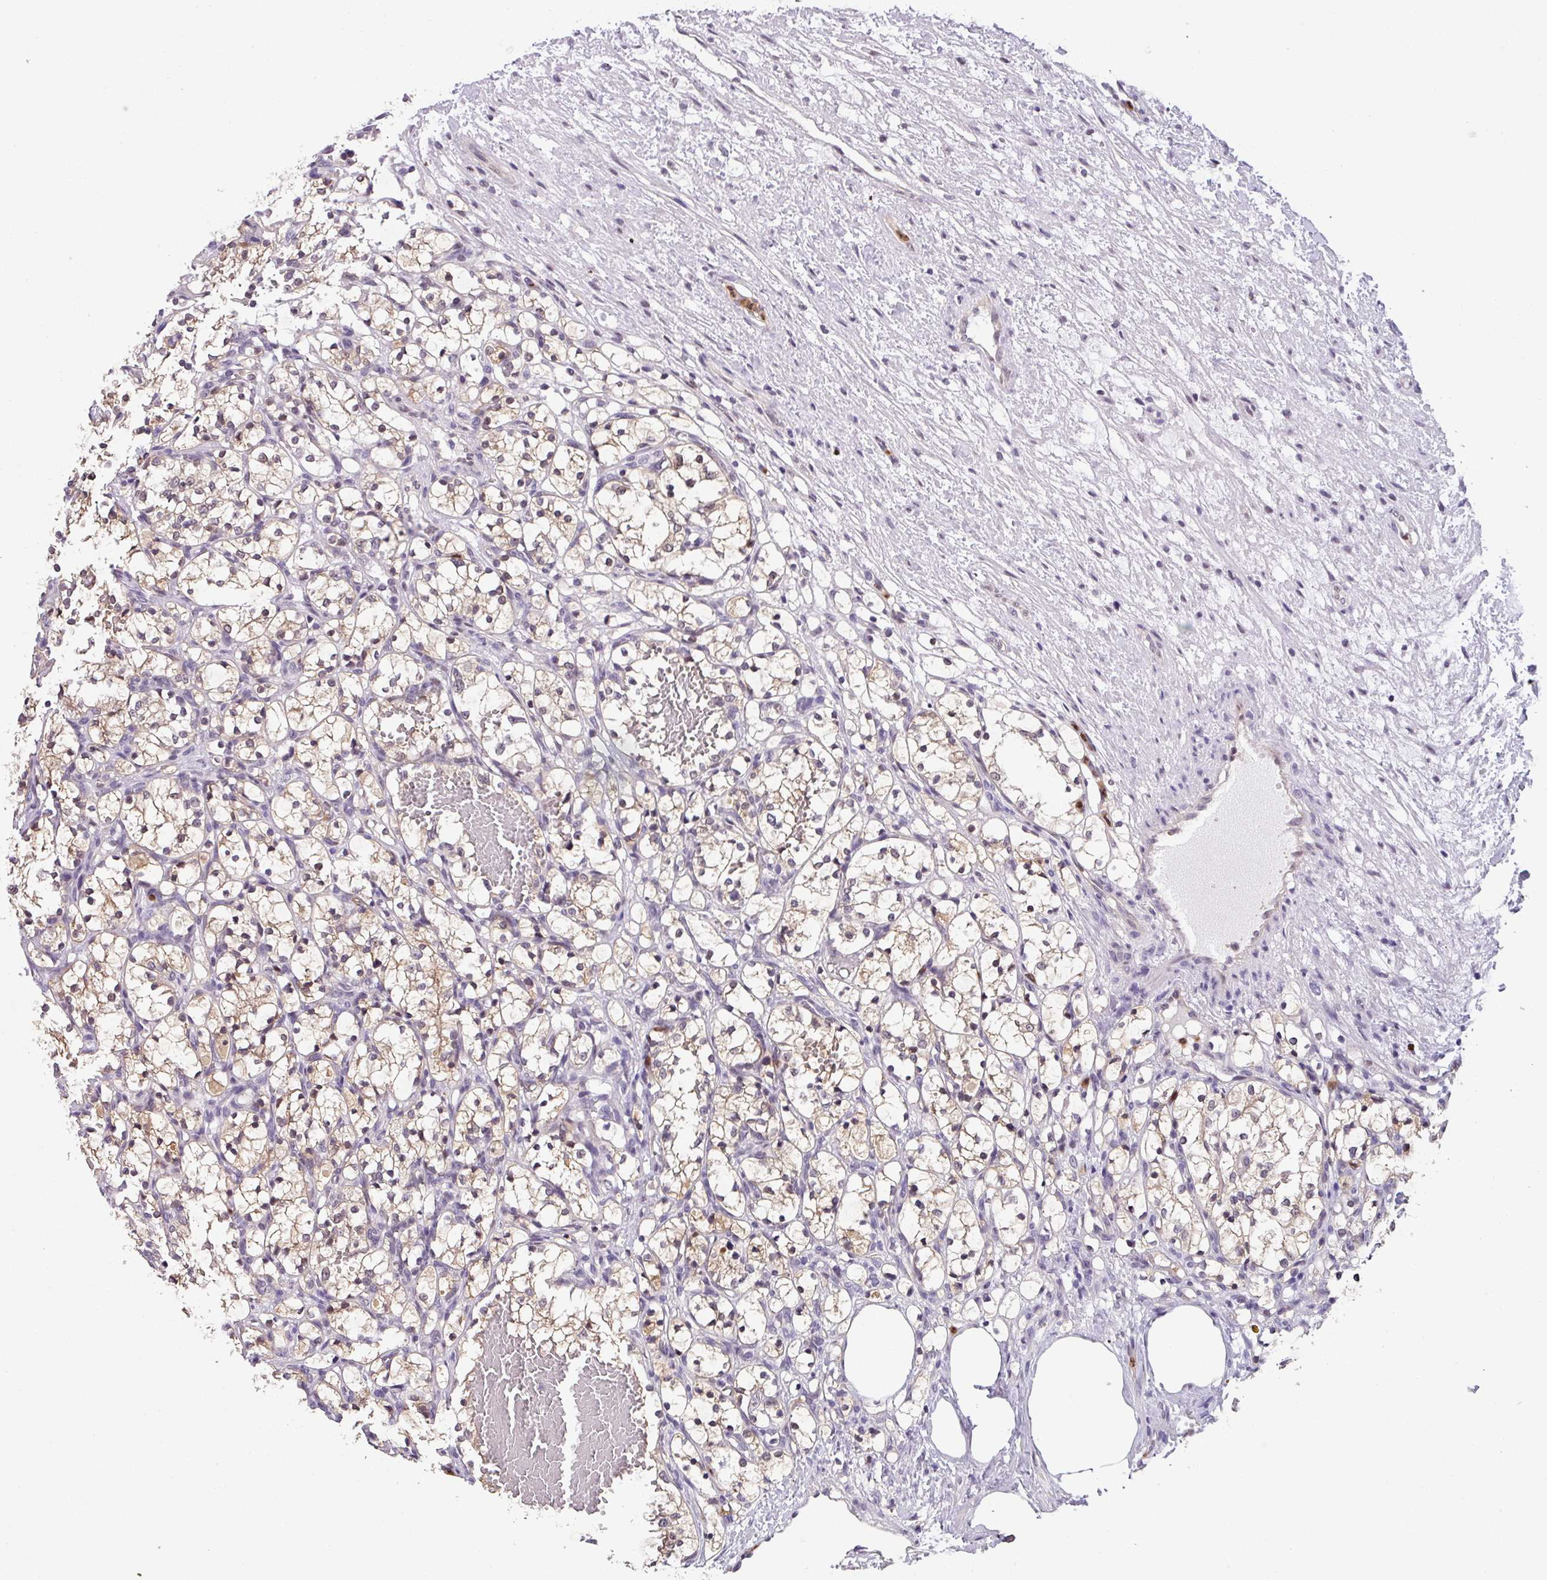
{"staining": {"intensity": "weak", "quantity": ">75%", "location": "cytoplasmic/membranous"}, "tissue": "renal cancer", "cell_type": "Tumor cells", "image_type": "cancer", "snomed": [{"axis": "morphology", "description": "Adenocarcinoma, NOS"}, {"axis": "topography", "description": "Kidney"}], "caption": "Immunohistochemistry (IHC) photomicrograph of adenocarcinoma (renal) stained for a protein (brown), which displays low levels of weak cytoplasmic/membranous expression in approximately >75% of tumor cells.", "gene": "ZFP3", "patient": {"sex": "female", "age": 69}}